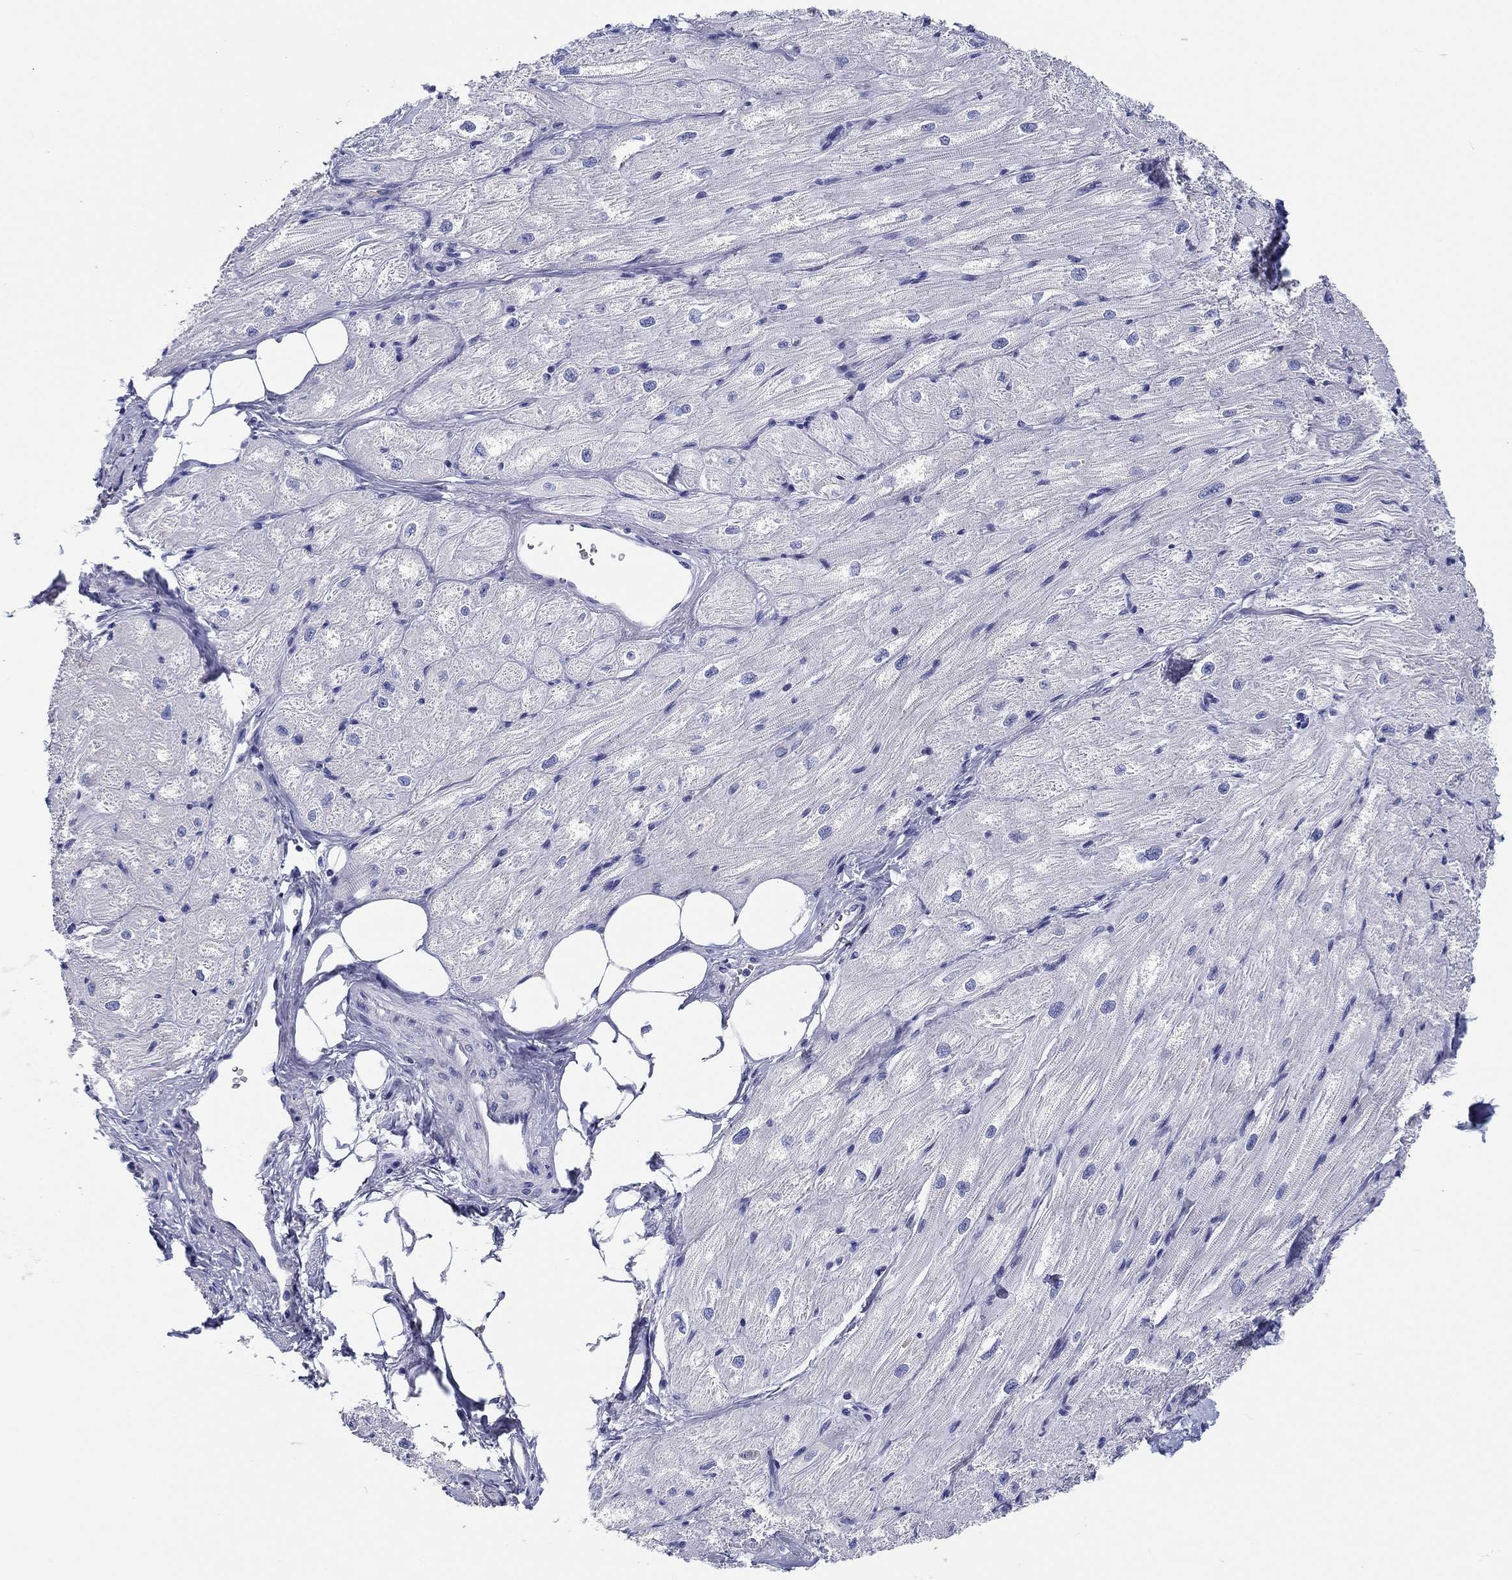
{"staining": {"intensity": "negative", "quantity": "none", "location": "none"}, "tissue": "heart muscle", "cell_type": "Cardiomyocytes", "image_type": "normal", "snomed": [{"axis": "morphology", "description": "Normal tissue, NOS"}, {"axis": "topography", "description": "Heart"}], "caption": "DAB immunohistochemical staining of benign heart muscle demonstrates no significant positivity in cardiomyocytes. The staining was performed using DAB (3,3'-diaminobenzidine) to visualize the protein expression in brown, while the nuclei were stained in blue with hematoxylin (Magnification: 20x).", "gene": "H1", "patient": {"sex": "male", "age": 57}}